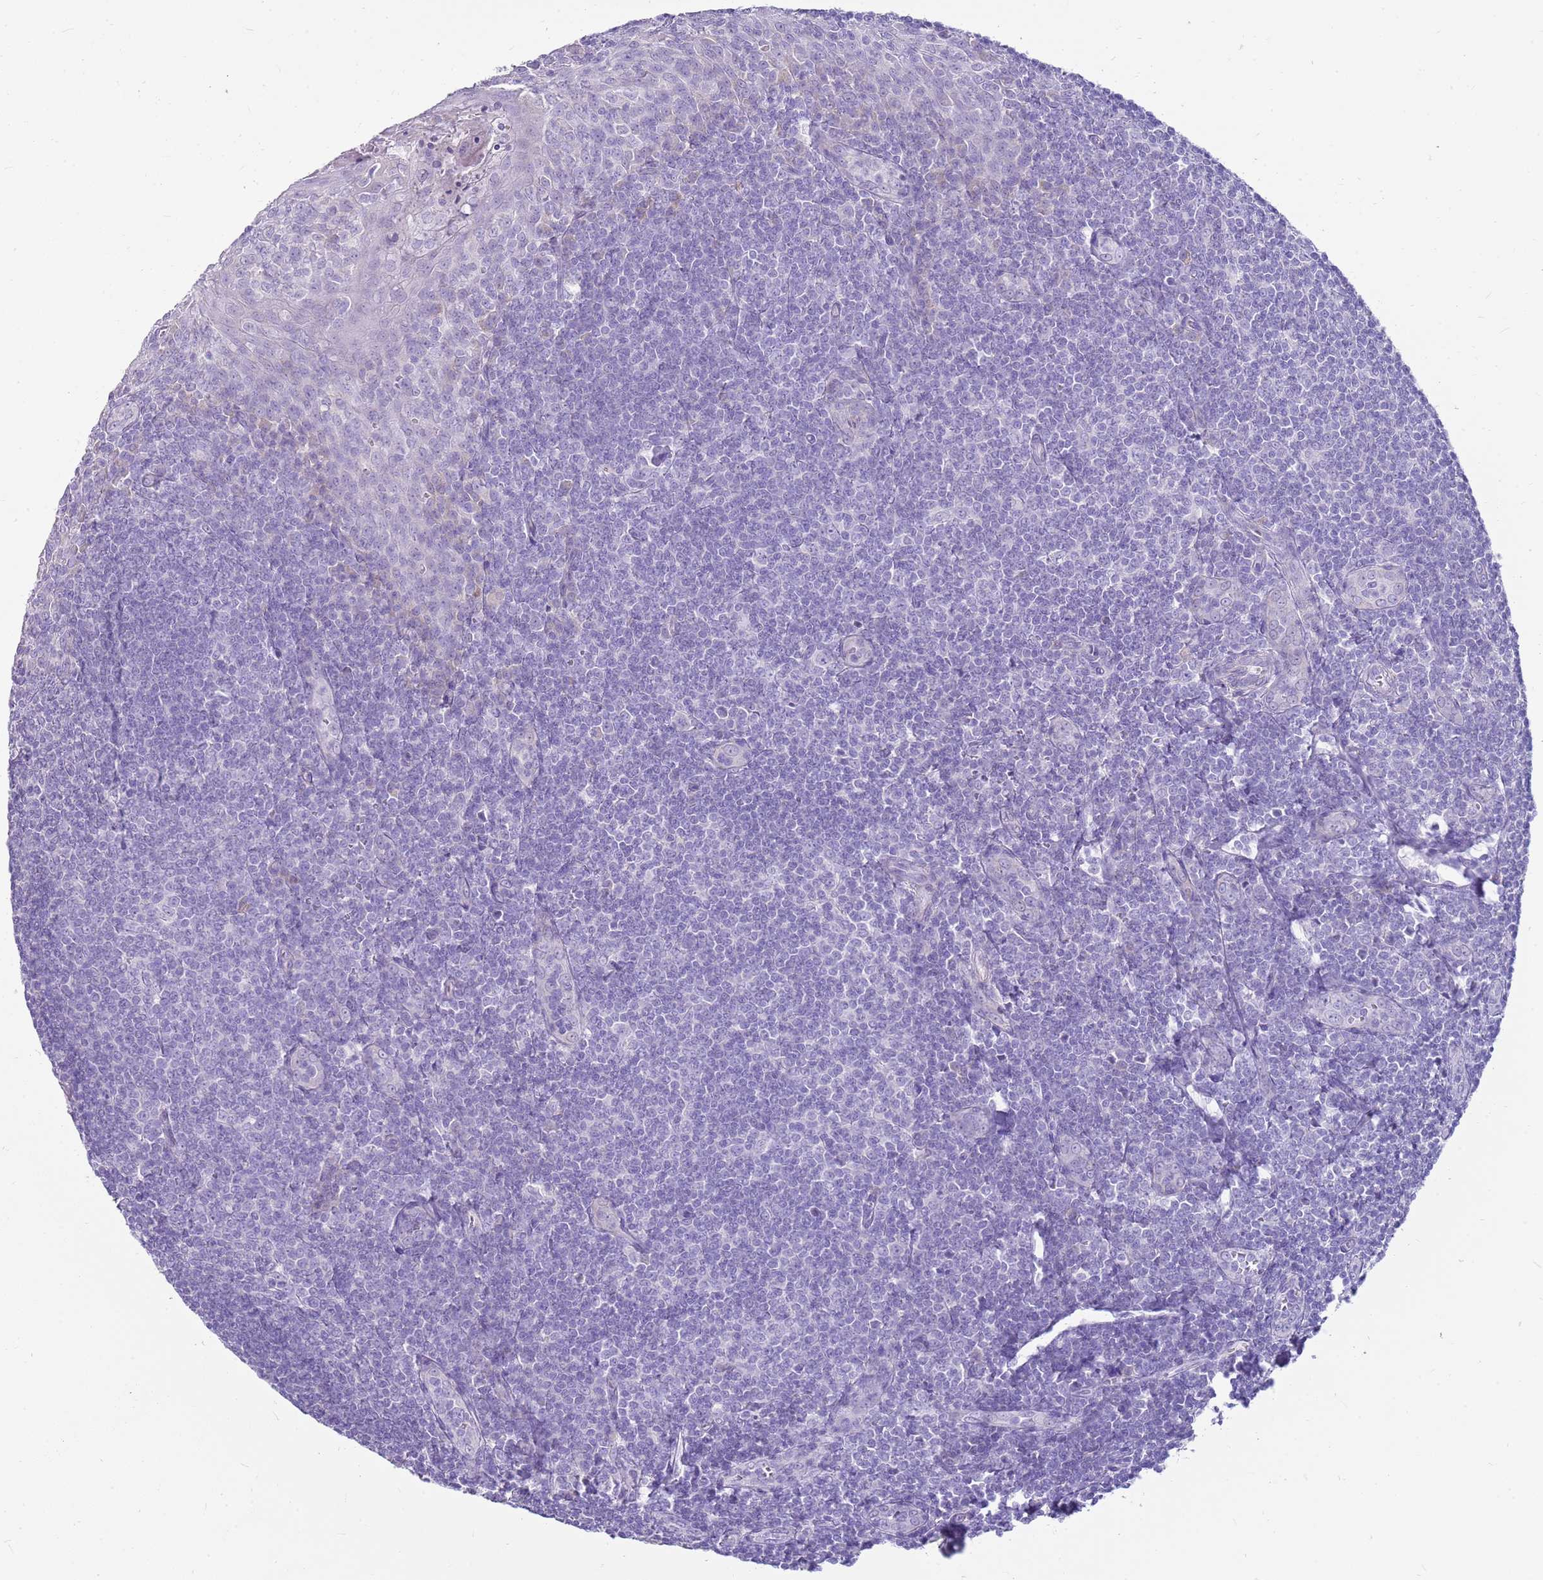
{"staining": {"intensity": "negative", "quantity": "none", "location": "none"}, "tissue": "tonsil", "cell_type": "Germinal center cells", "image_type": "normal", "snomed": [{"axis": "morphology", "description": "Normal tissue, NOS"}, {"axis": "topography", "description": "Tonsil"}], "caption": "High power microscopy image of an immunohistochemistry micrograph of normal tonsil, revealing no significant staining in germinal center cells.", "gene": "FABP2", "patient": {"sex": "male", "age": 27}}